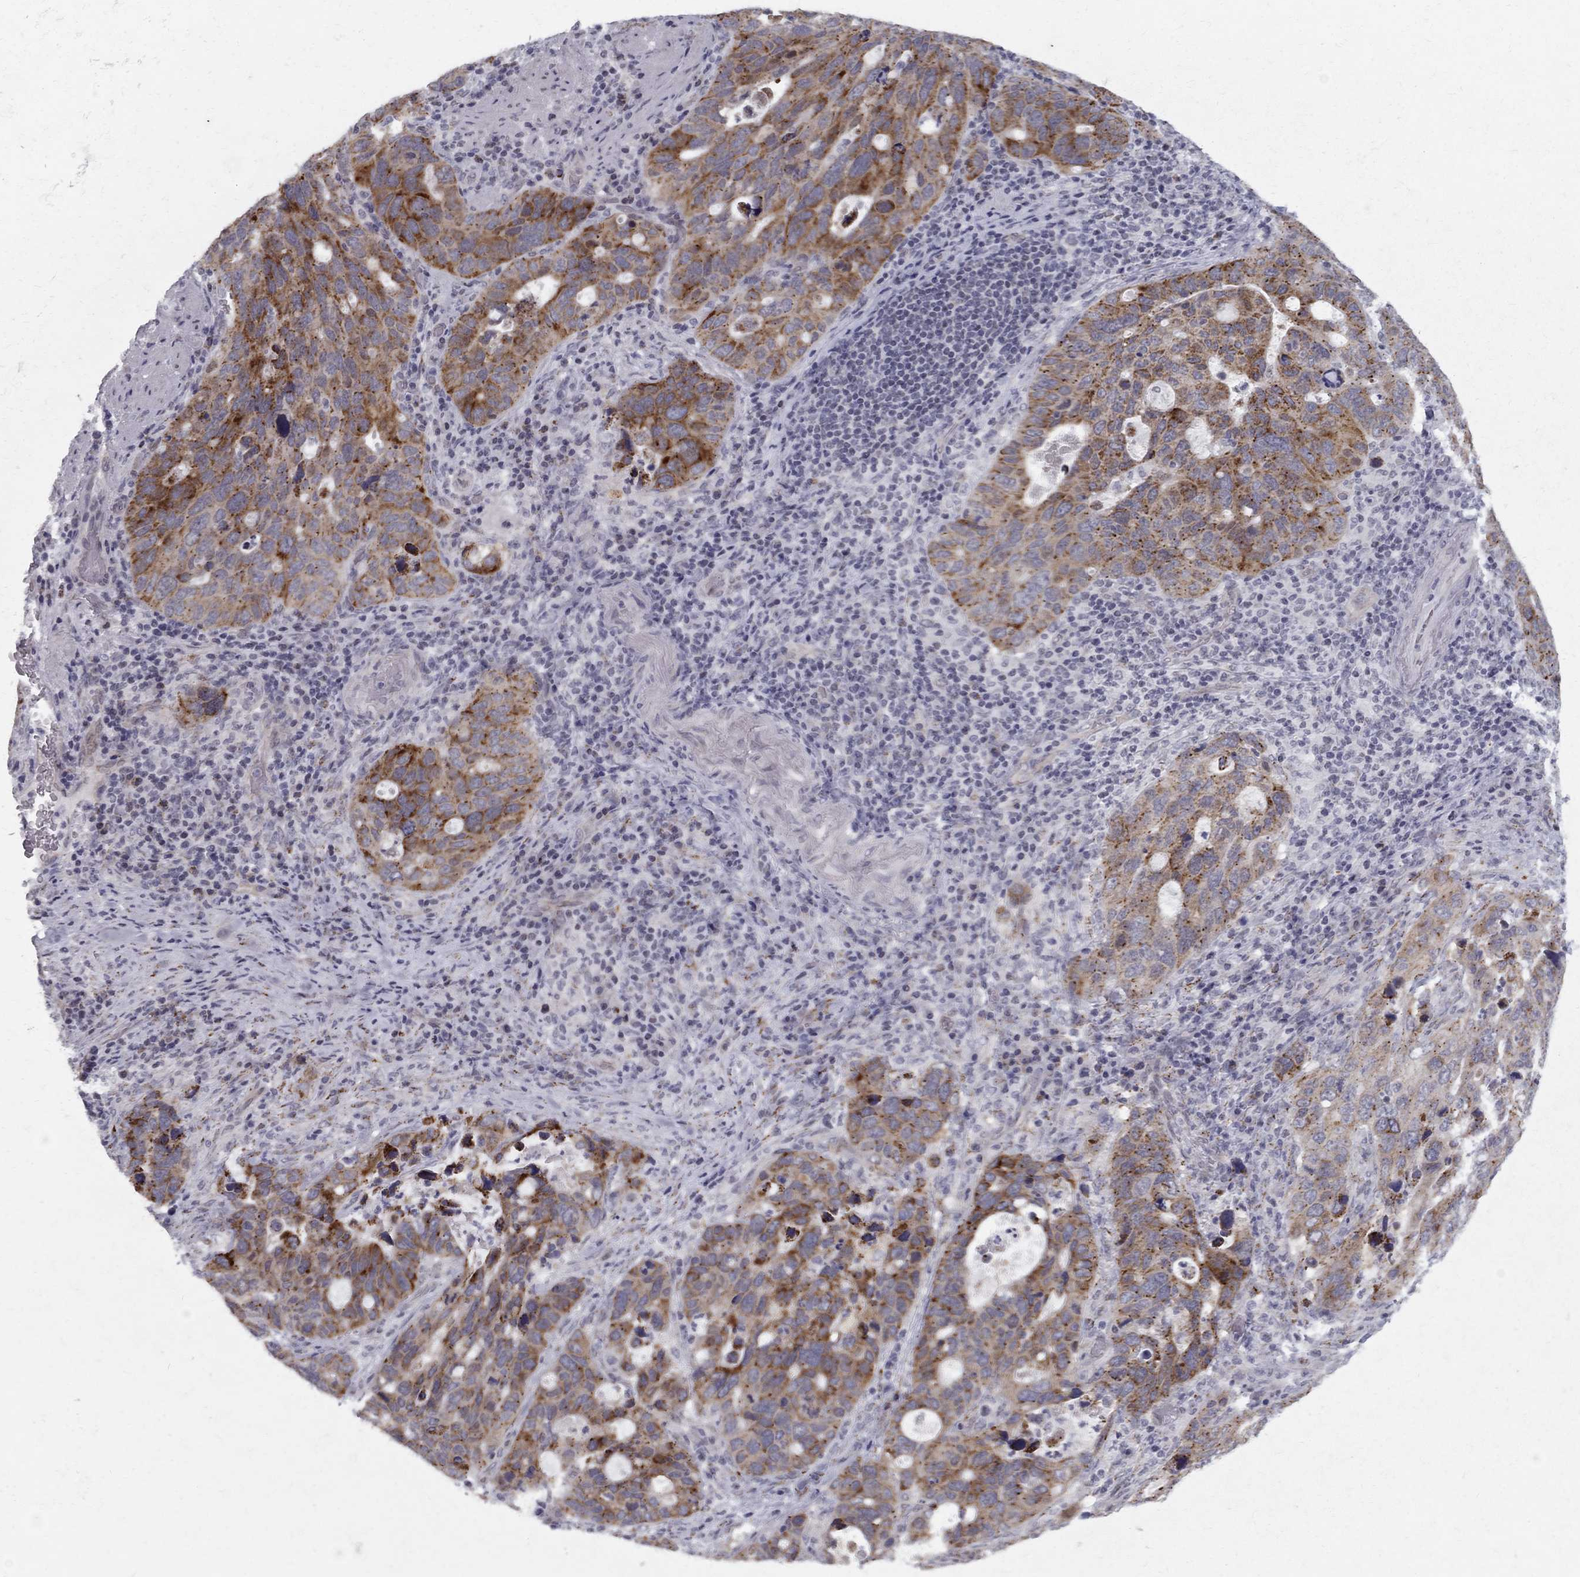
{"staining": {"intensity": "strong", "quantity": "25%-75%", "location": "cytoplasmic/membranous"}, "tissue": "stomach cancer", "cell_type": "Tumor cells", "image_type": "cancer", "snomed": [{"axis": "morphology", "description": "Adenocarcinoma, NOS"}, {"axis": "topography", "description": "Stomach"}], "caption": "A photomicrograph of stomach adenocarcinoma stained for a protein shows strong cytoplasmic/membranous brown staining in tumor cells.", "gene": "CLIC6", "patient": {"sex": "male", "age": 54}}